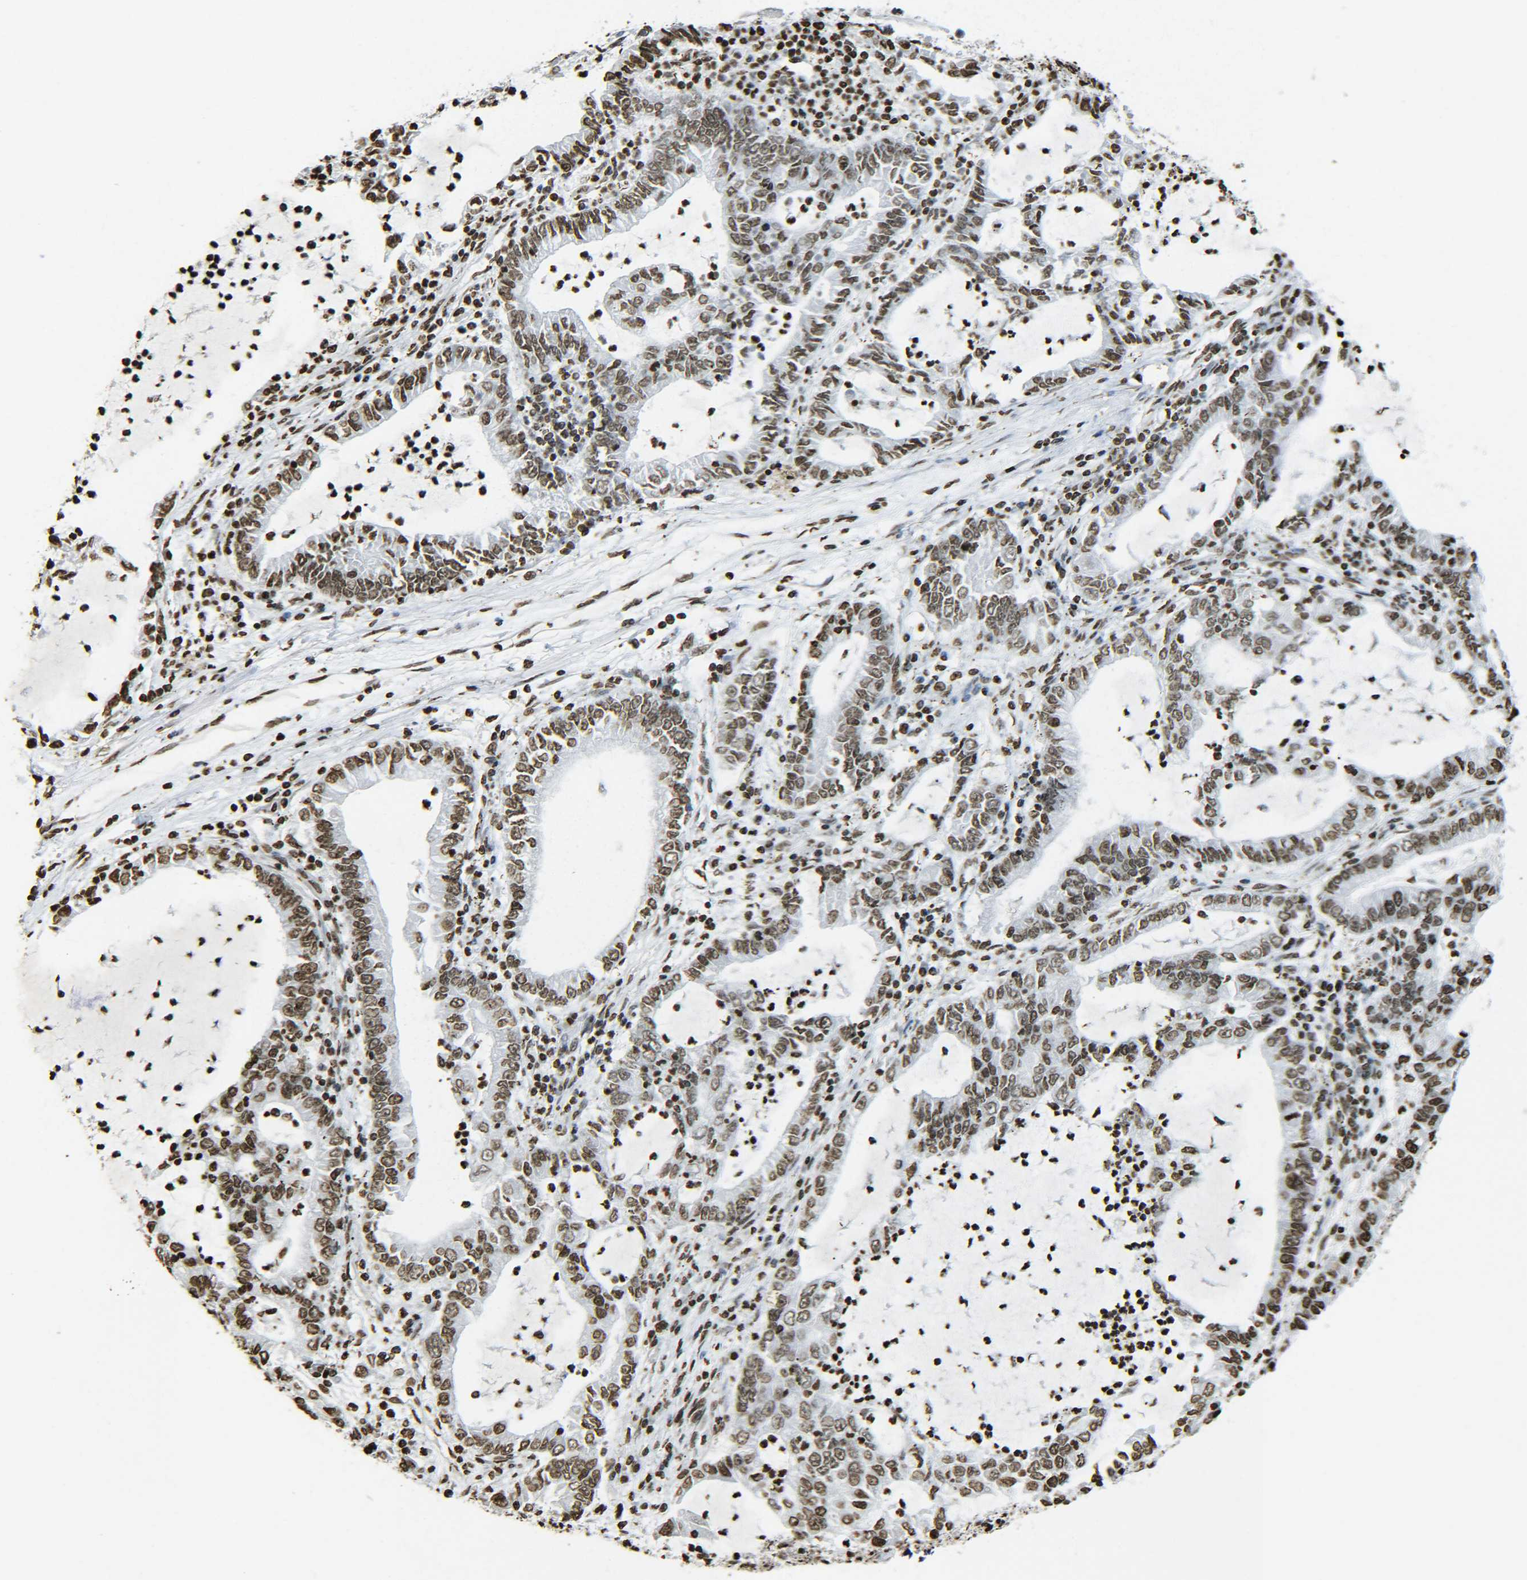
{"staining": {"intensity": "moderate", "quantity": ">75%", "location": "nuclear"}, "tissue": "lung cancer", "cell_type": "Tumor cells", "image_type": "cancer", "snomed": [{"axis": "morphology", "description": "Adenocarcinoma, NOS"}, {"axis": "topography", "description": "Lung"}], "caption": "Protein expression analysis of human lung adenocarcinoma reveals moderate nuclear staining in approximately >75% of tumor cells.", "gene": "H4C16", "patient": {"sex": "female", "age": 51}}